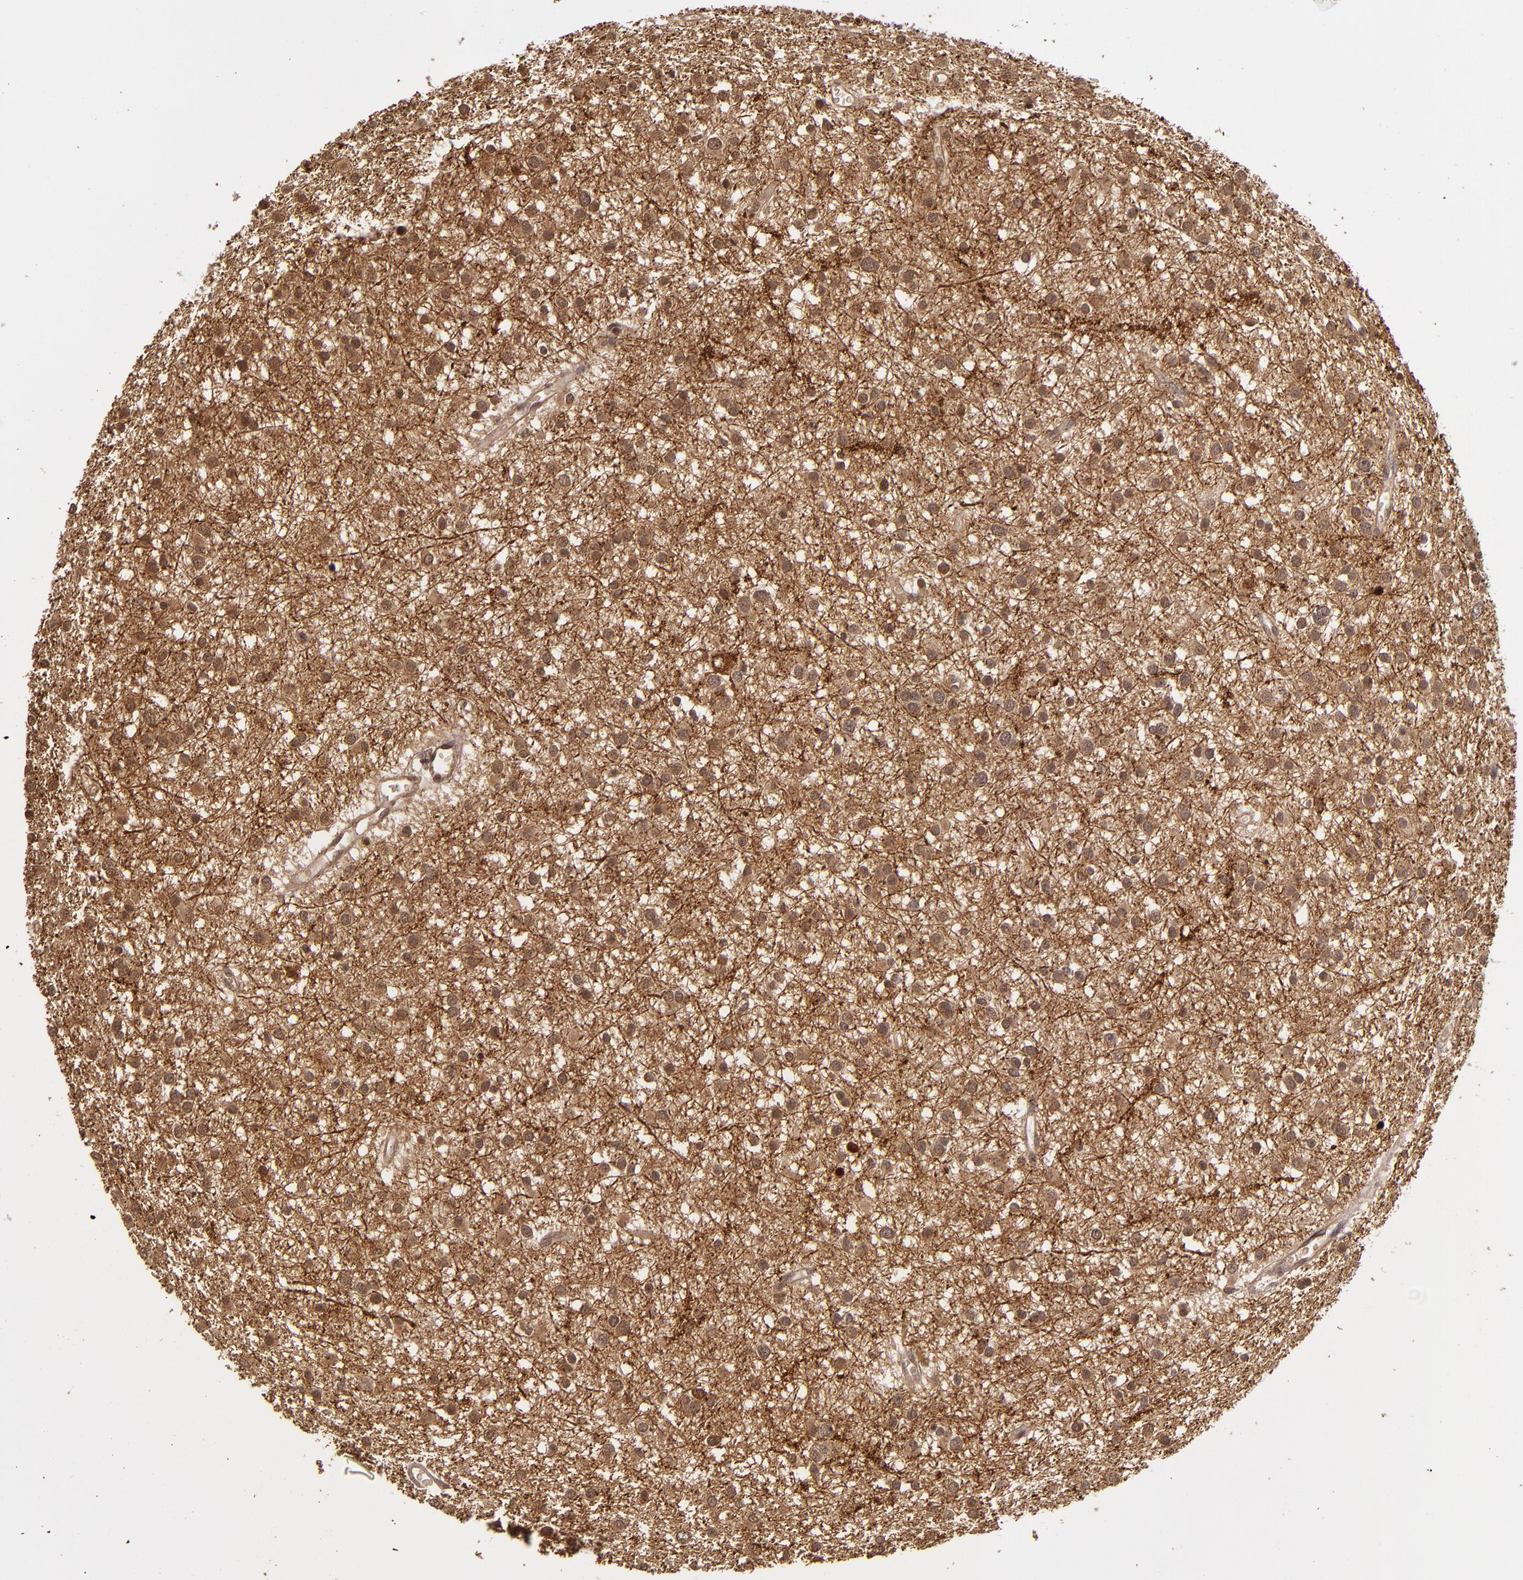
{"staining": {"intensity": "negative", "quantity": "none", "location": "none"}, "tissue": "glioma", "cell_type": "Tumor cells", "image_type": "cancer", "snomed": [{"axis": "morphology", "description": "Glioma, malignant, Low grade"}, {"axis": "topography", "description": "Brain"}], "caption": "The image exhibits no staining of tumor cells in malignant glioma (low-grade). The staining is performed using DAB brown chromogen with nuclei counter-stained in using hematoxylin.", "gene": "SNCB", "patient": {"sex": "female", "age": 36}}